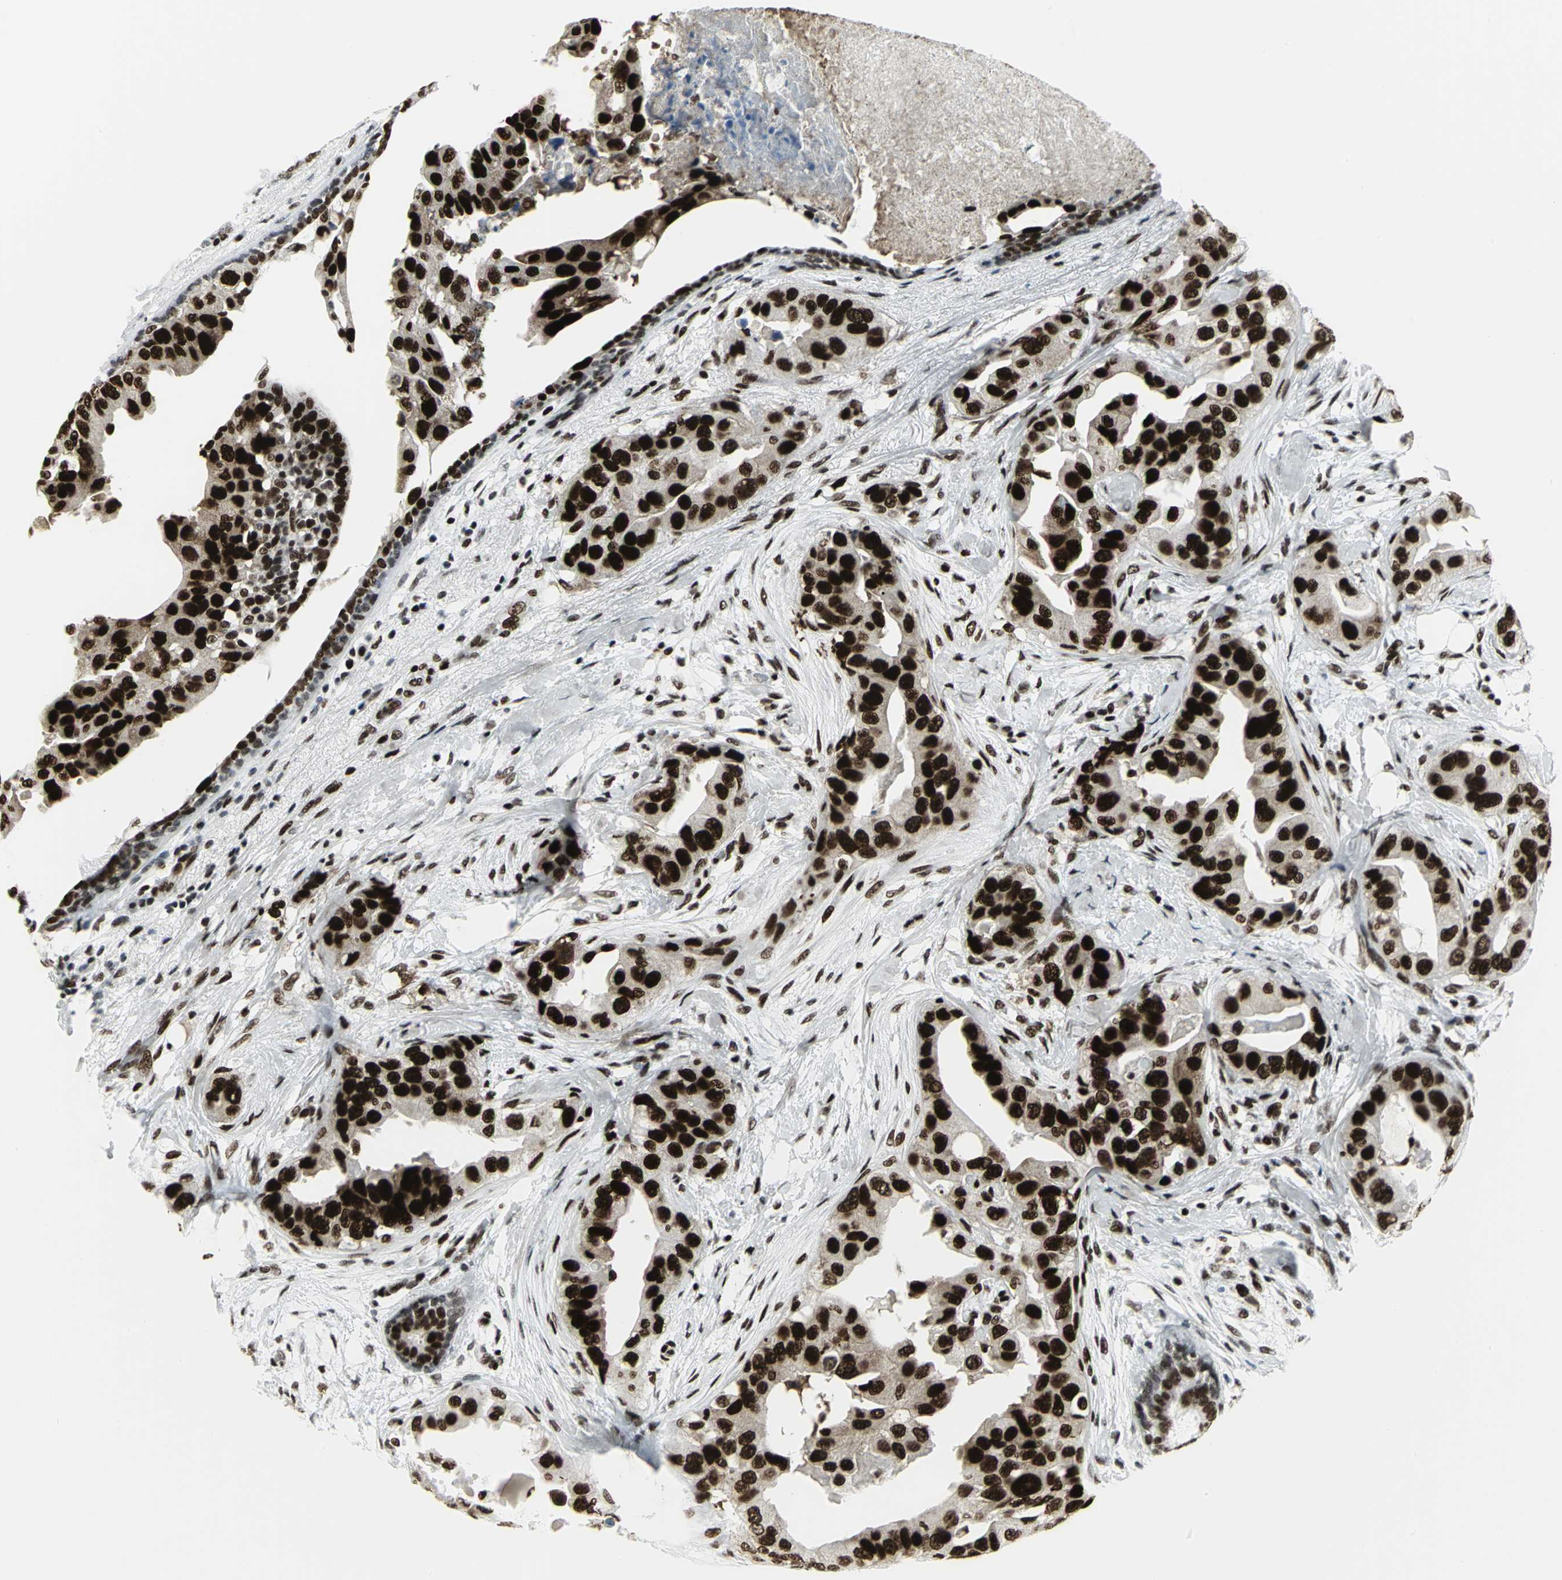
{"staining": {"intensity": "strong", "quantity": ">75%", "location": "nuclear"}, "tissue": "breast cancer", "cell_type": "Tumor cells", "image_type": "cancer", "snomed": [{"axis": "morphology", "description": "Duct carcinoma"}, {"axis": "topography", "description": "Breast"}], "caption": "IHC of human breast cancer shows high levels of strong nuclear staining in approximately >75% of tumor cells. The protein of interest is shown in brown color, while the nuclei are stained blue.", "gene": "SMARCA4", "patient": {"sex": "female", "age": 40}}